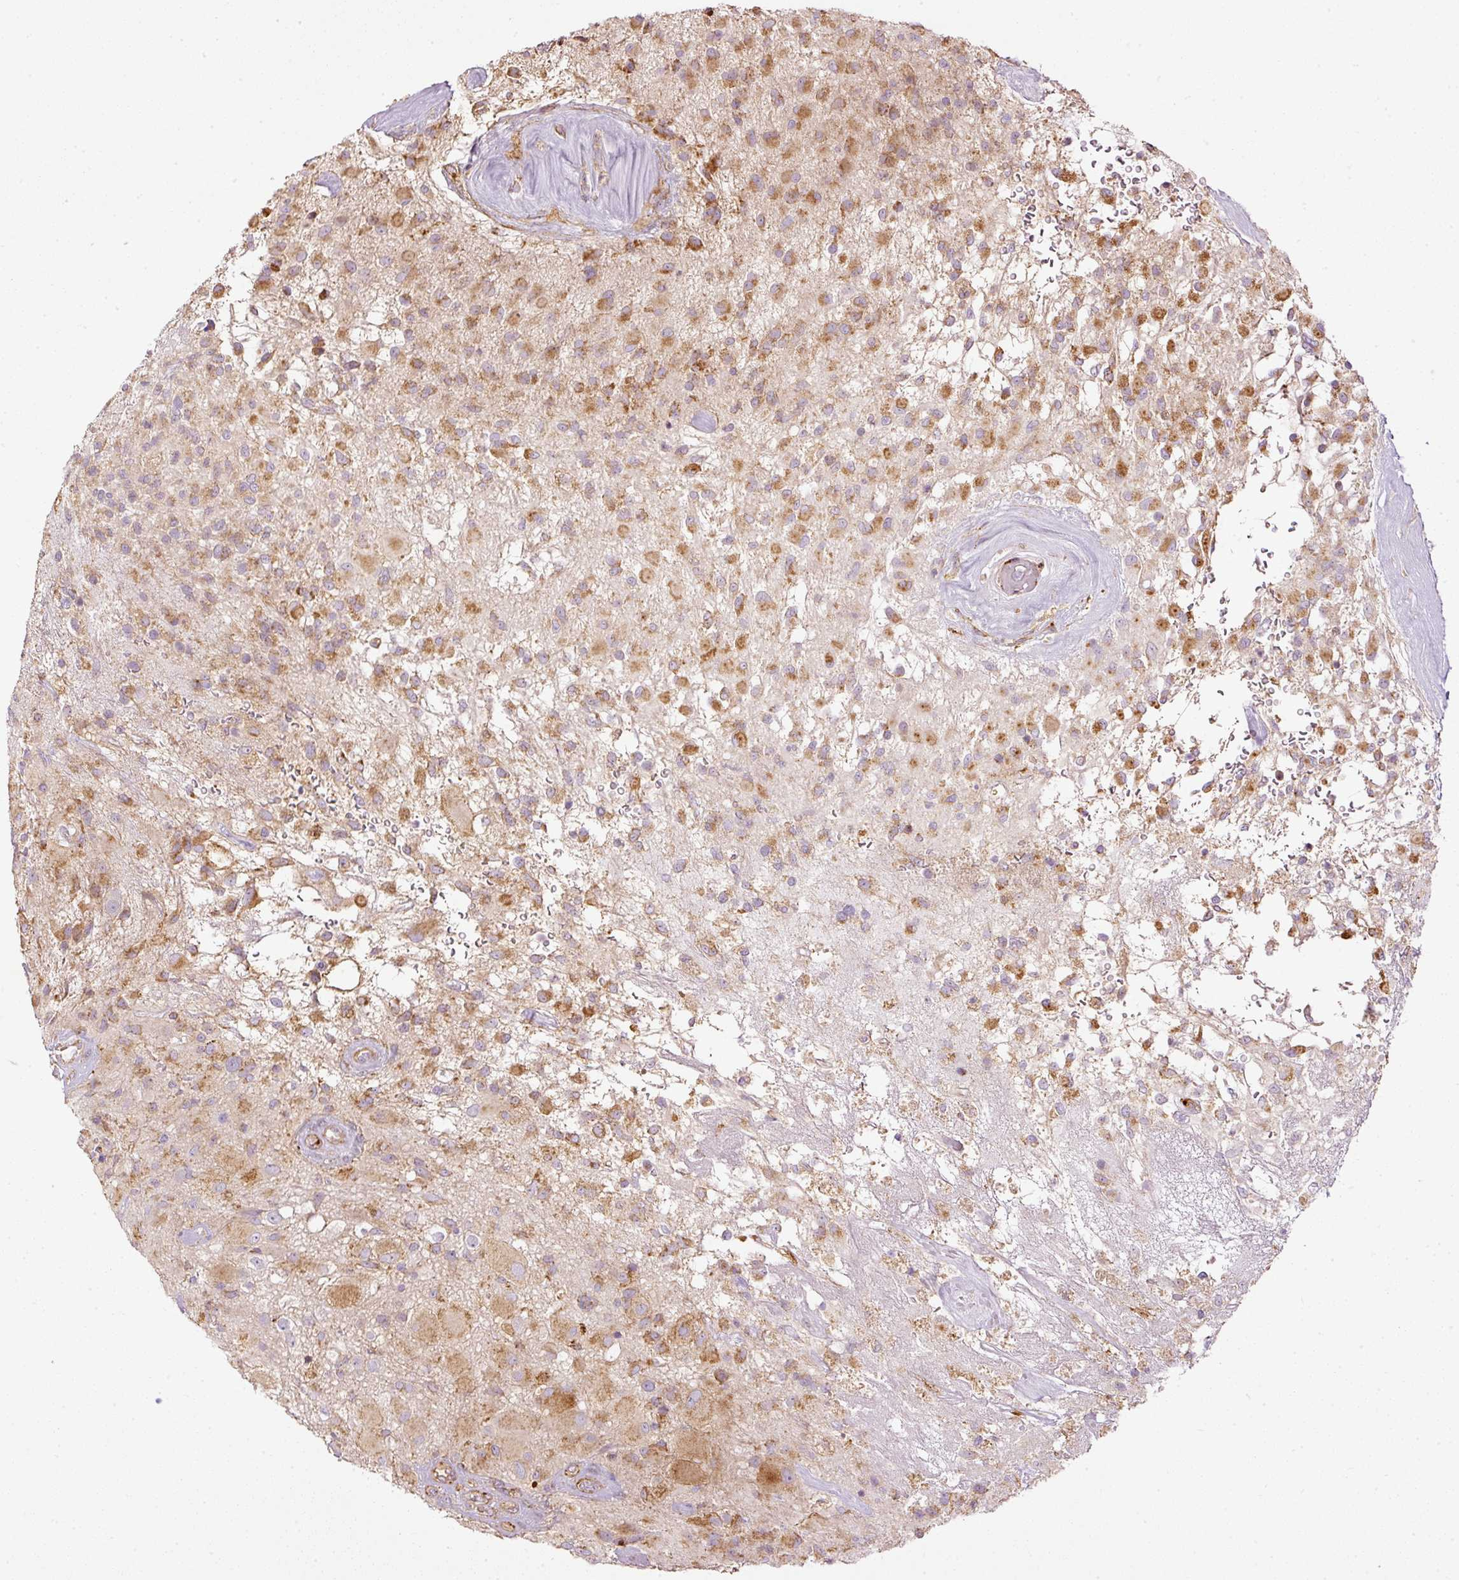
{"staining": {"intensity": "strong", "quantity": ">75%", "location": "cytoplasmic/membranous"}, "tissue": "glioma", "cell_type": "Tumor cells", "image_type": "cancer", "snomed": [{"axis": "morphology", "description": "Glioma, malignant, High grade"}, {"axis": "topography", "description": "Brain"}], "caption": "Glioma was stained to show a protein in brown. There is high levels of strong cytoplasmic/membranous staining in about >75% of tumor cells. (Brightfield microscopy of DAB IHC at high magnification).", "gene": "PAQR9", "patient": {"sex": "female", "age": 67}}